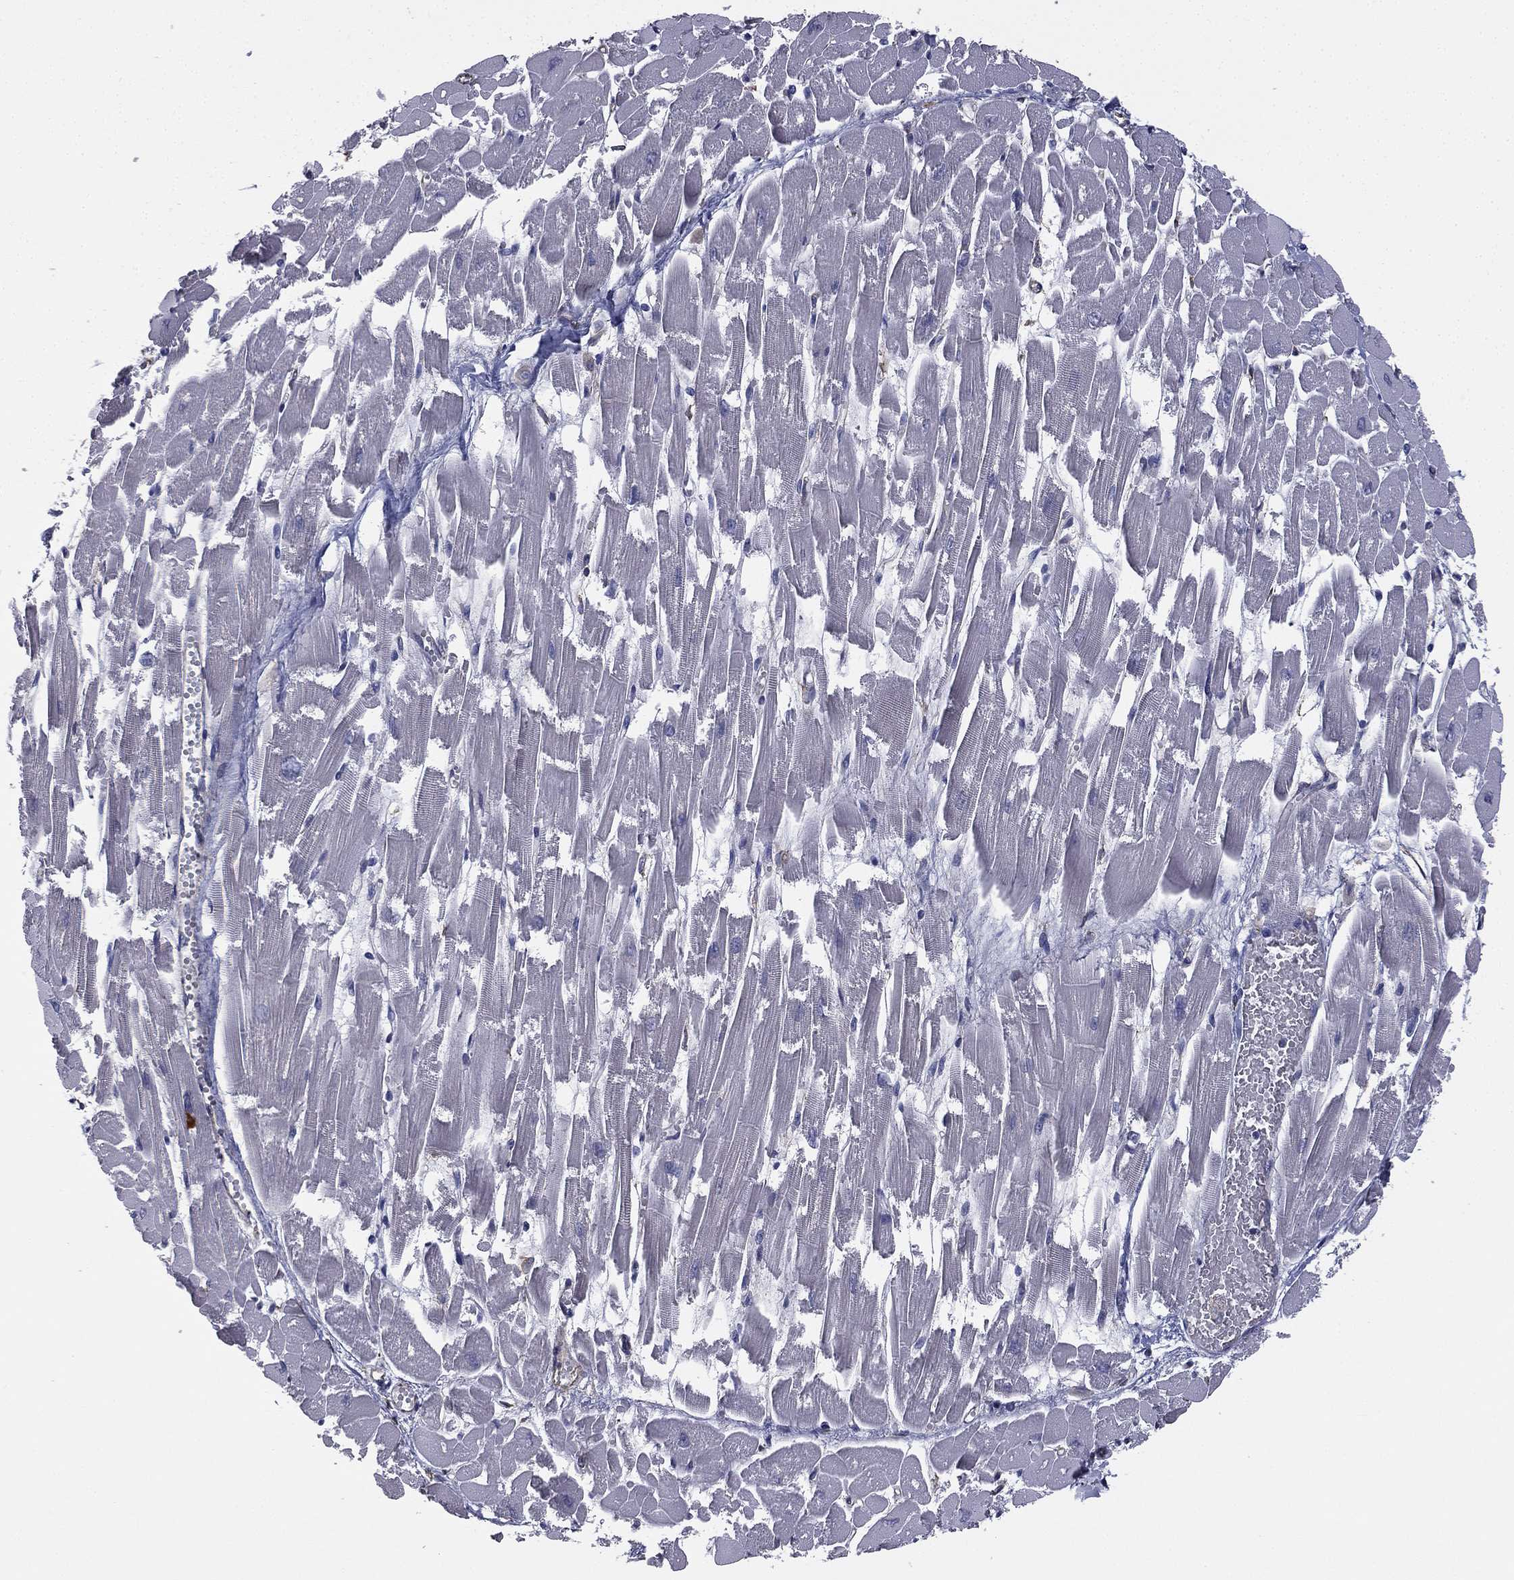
{"staining": {"intensity": "negative", "quantity": "none", "location": "none"}, "tissue": "heart muscle", "cell_type": "Cardiomyocytes", "image_type": "normal", "snomed": [{"axis": "morphology", "description": "Normal tissue, NOS"}, {"axis": "topography", "description": "Heart"}], "caption": "High power microscopy image of an immunohistochemistry histopathology image of benign heart muscle, revealing no significant expression in cardiomyocytes. The staining was performed using DAB to visualize the protein expression in brown, while the nuclei were stained in blue with hematoxylin (Magnification: 20x).", "gene": "SCUBE1", "patient": {"sex": "female", "age": 52}}